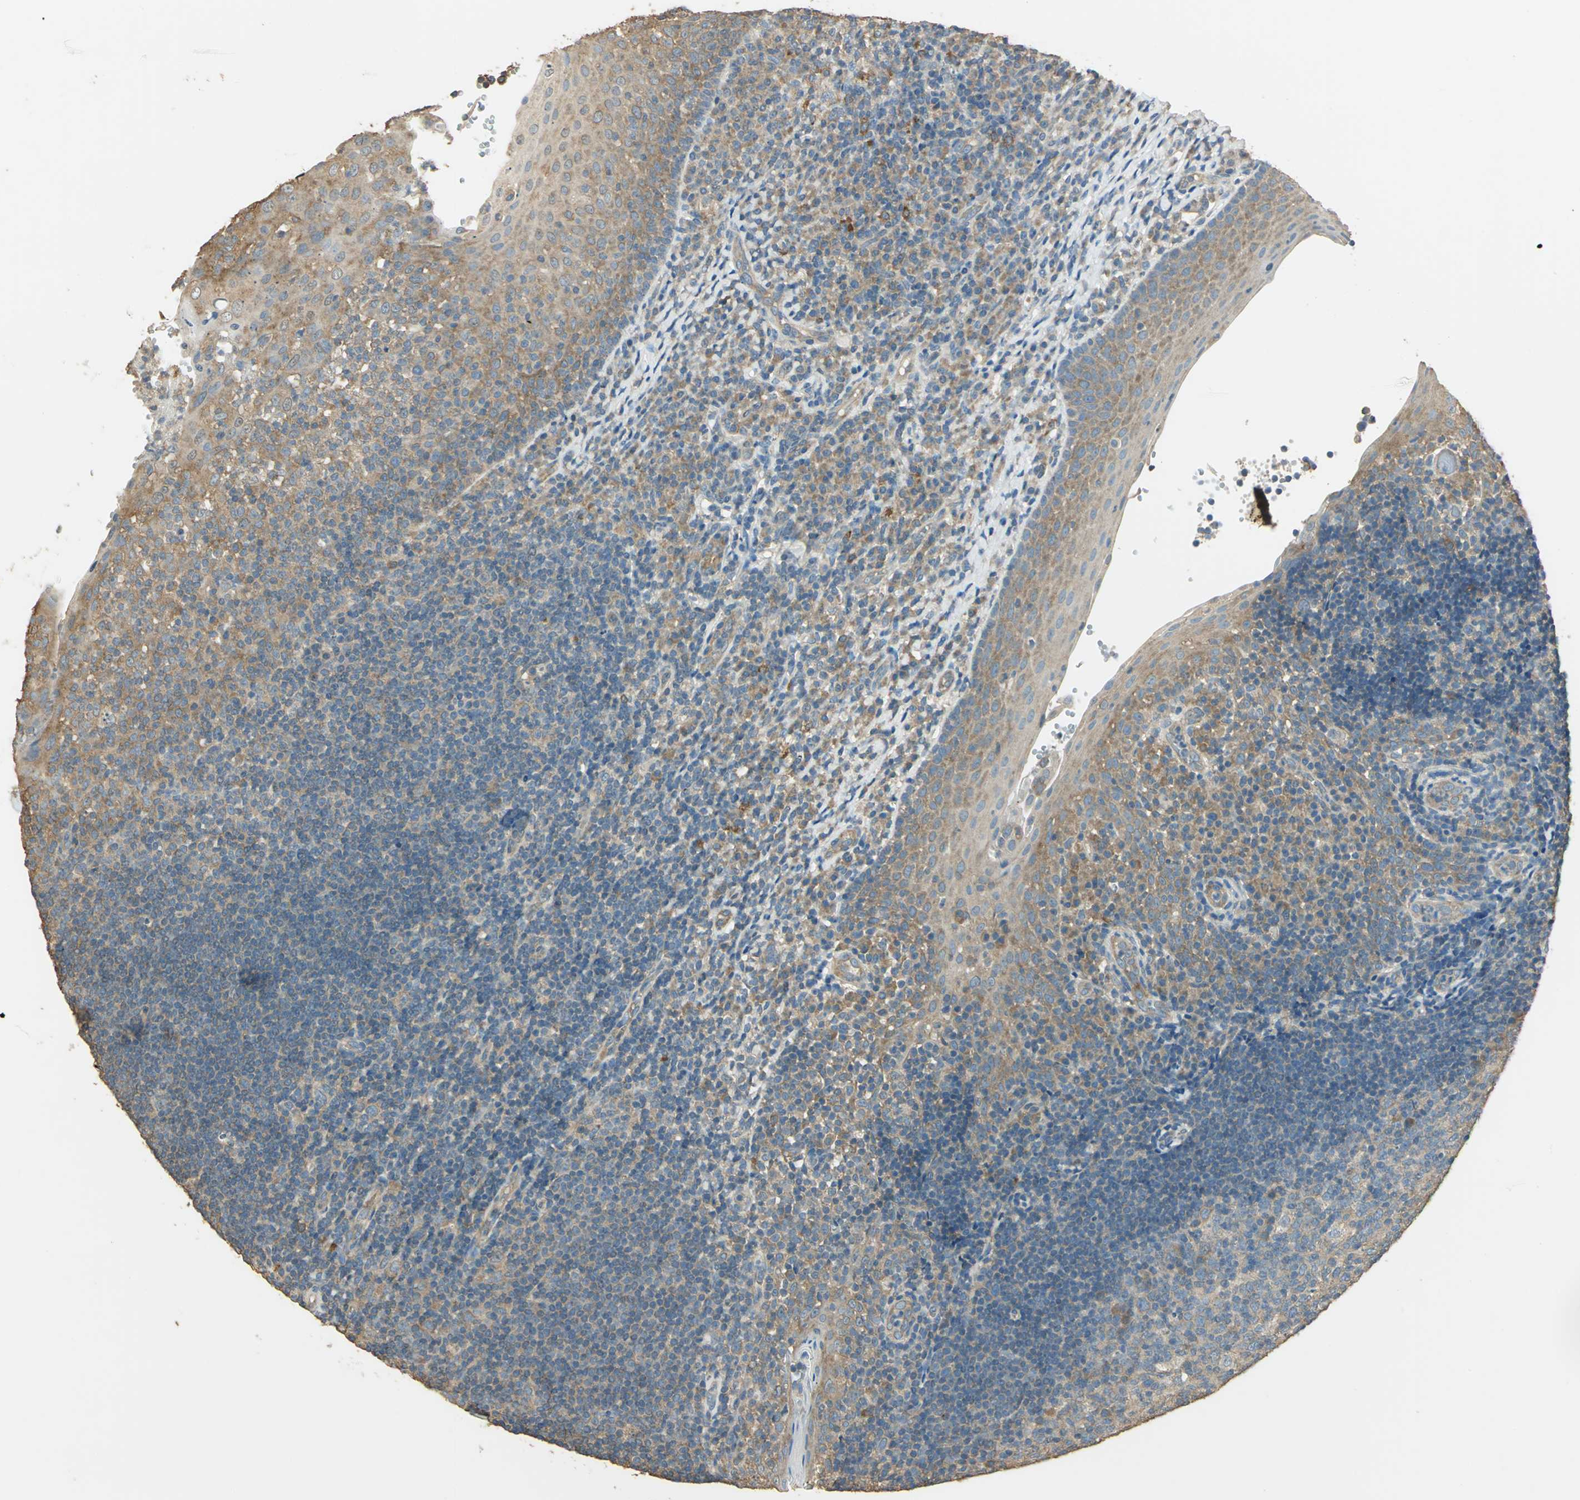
{"staining": {"intensity": "moderate", "quantity": "25%-75%", "location": "cytoplasmic/membranous"}, "tissue": "tonsil", "cell_type": "Germinal center cells", "image_type": "normal", "snomed": [{"axis": "morphology", "description": "Normal tissue, NOS"}, {"axis": "topography", "description": "Tonsil"}], "caption": "Immunohistochemical staining of unremarkable human tonsil exhibits moderate cytoplasmic/membranous protein positivity in about 25%-75% of germinal center cells.", "gene": "SHC2", "patient": {"sex": "female", "age": 40}}